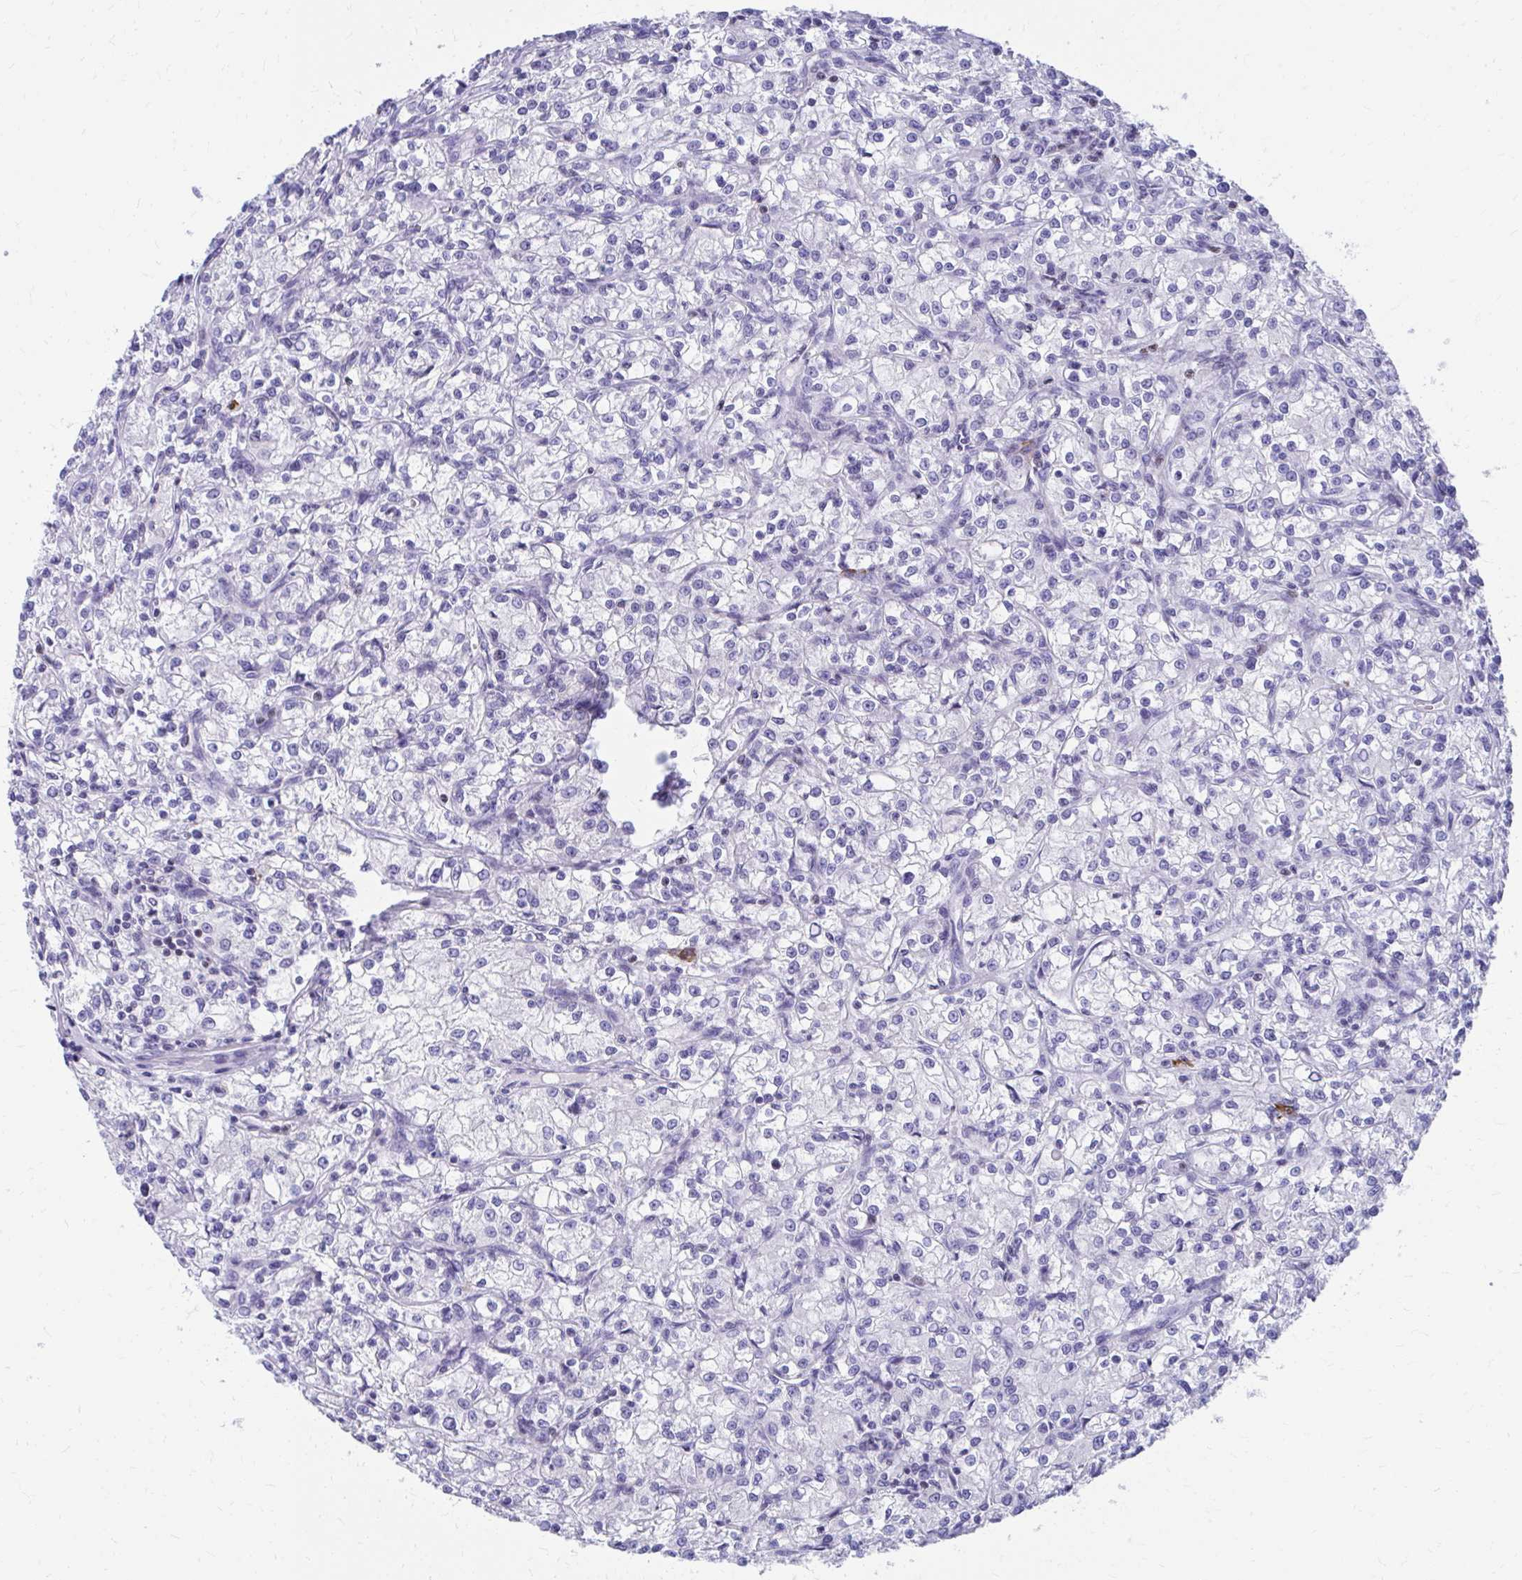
{"staining": {"intensity": "negative", "quantity": "none", "location": "none"}, "tissue": "renal cancer", "cell_type": "Tumor cells", "image_type": "cancer", "snomed": [{"axis": "morphology", "description": "Adenocarcinoma, NOS"}, {"axis": "topography", "description": "Kidney"}], "caption": "This photomicrograph is of adenocarcinoma (renal) stained with immunohistochemistry to label a protein in brown with the nuclei are counter-stained blue. There is no expression in tumor cells.", "gene": "RUNX3", "patient": {"sex": "female", "age": 59}}